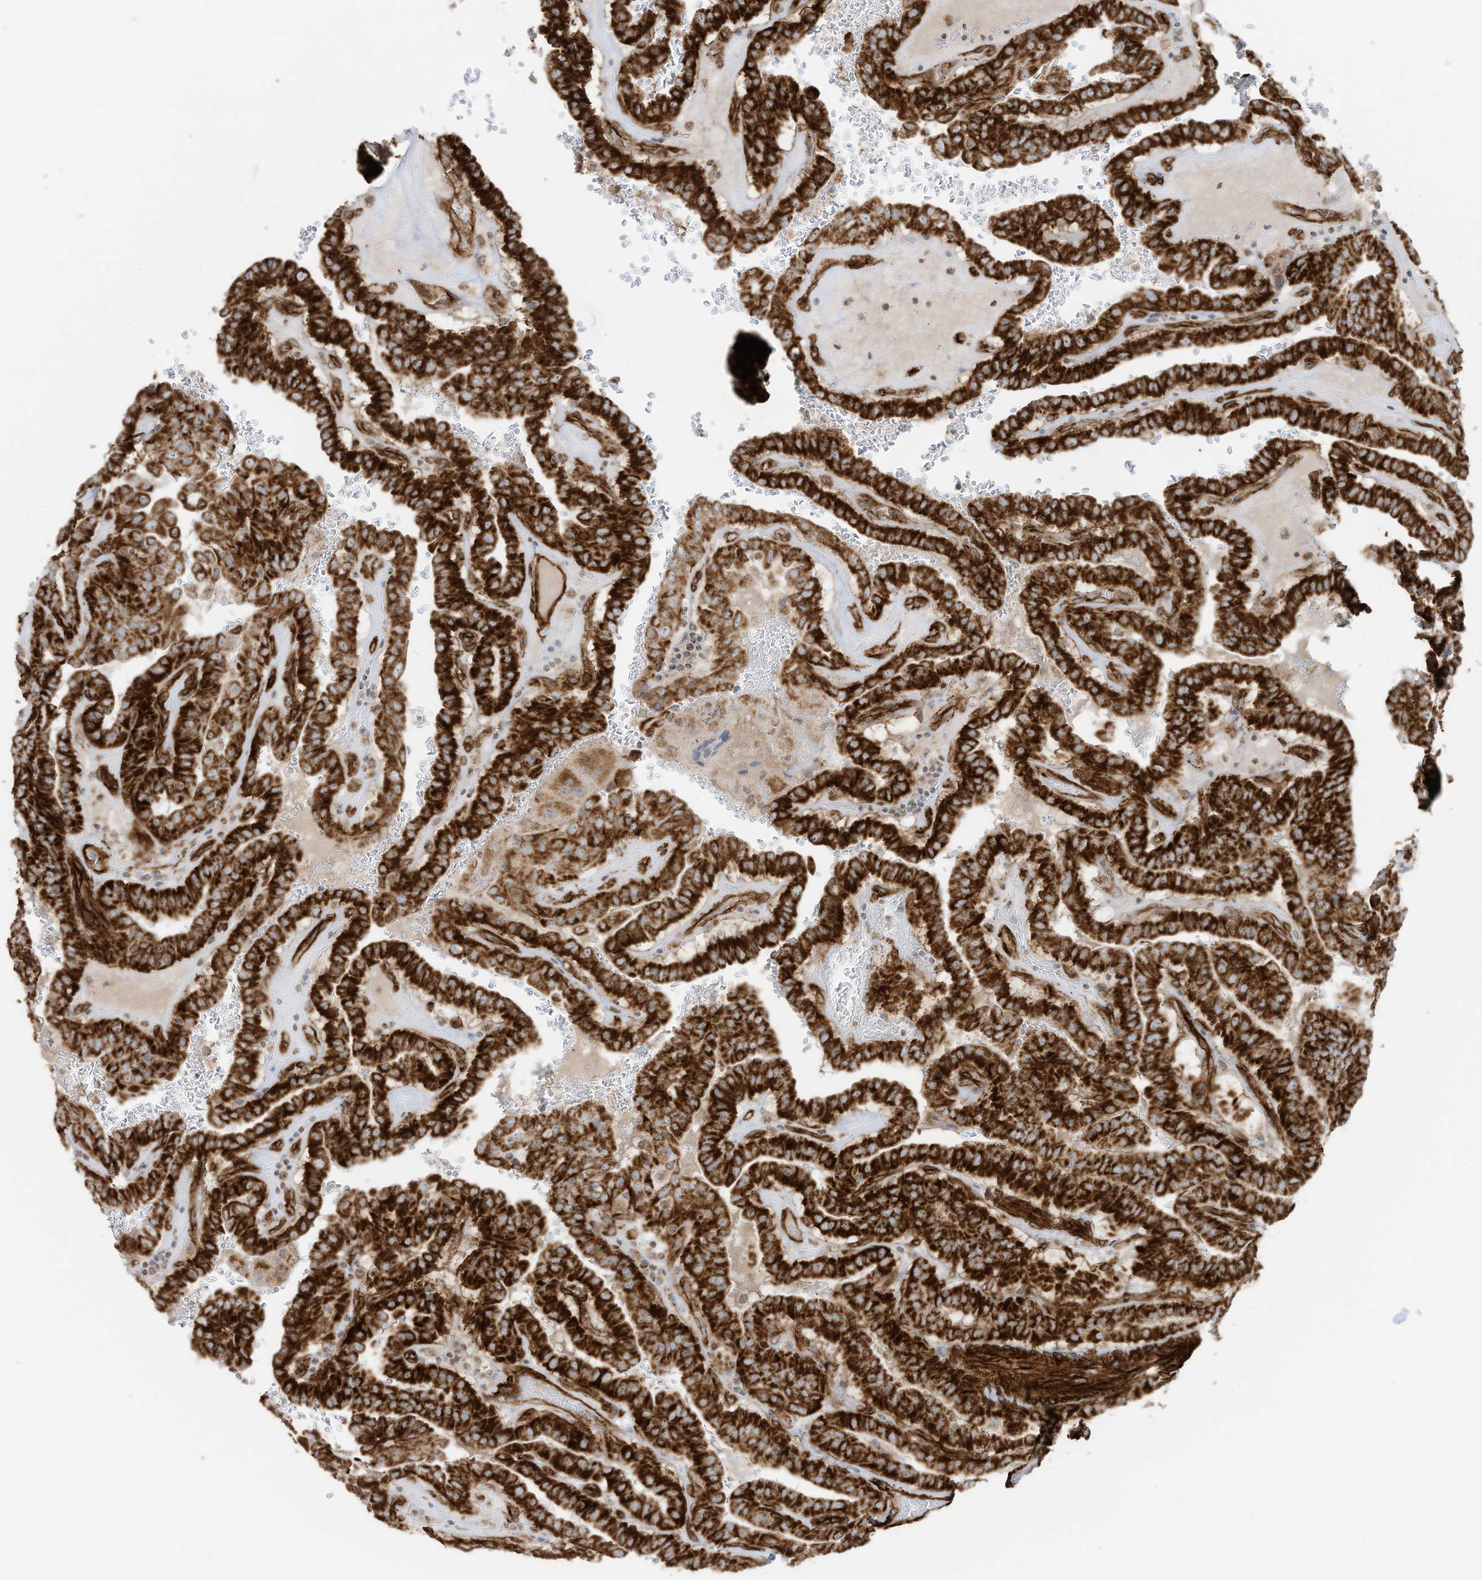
{"staining": {"intensity": "strong", "quantity": ">75%", "location": "cytoplasmic/membranous"}, "tissue": "thyroid cancer", "cell_type": "Tumor cells", "image_type": "cancer", "snomed": [{"axis": "morphology", "description": "Papillary adenocarcinoma, NOS"}, {"axis": "topography", "description": "Thyroid gland"}], "caption": "A brown stain highlights strong cytoplasmic/membranous expression of a protein in human thyroid cancer tumor cells.", "gene": "ABCB7", "patient": {"sex": "male", "age": 77}}